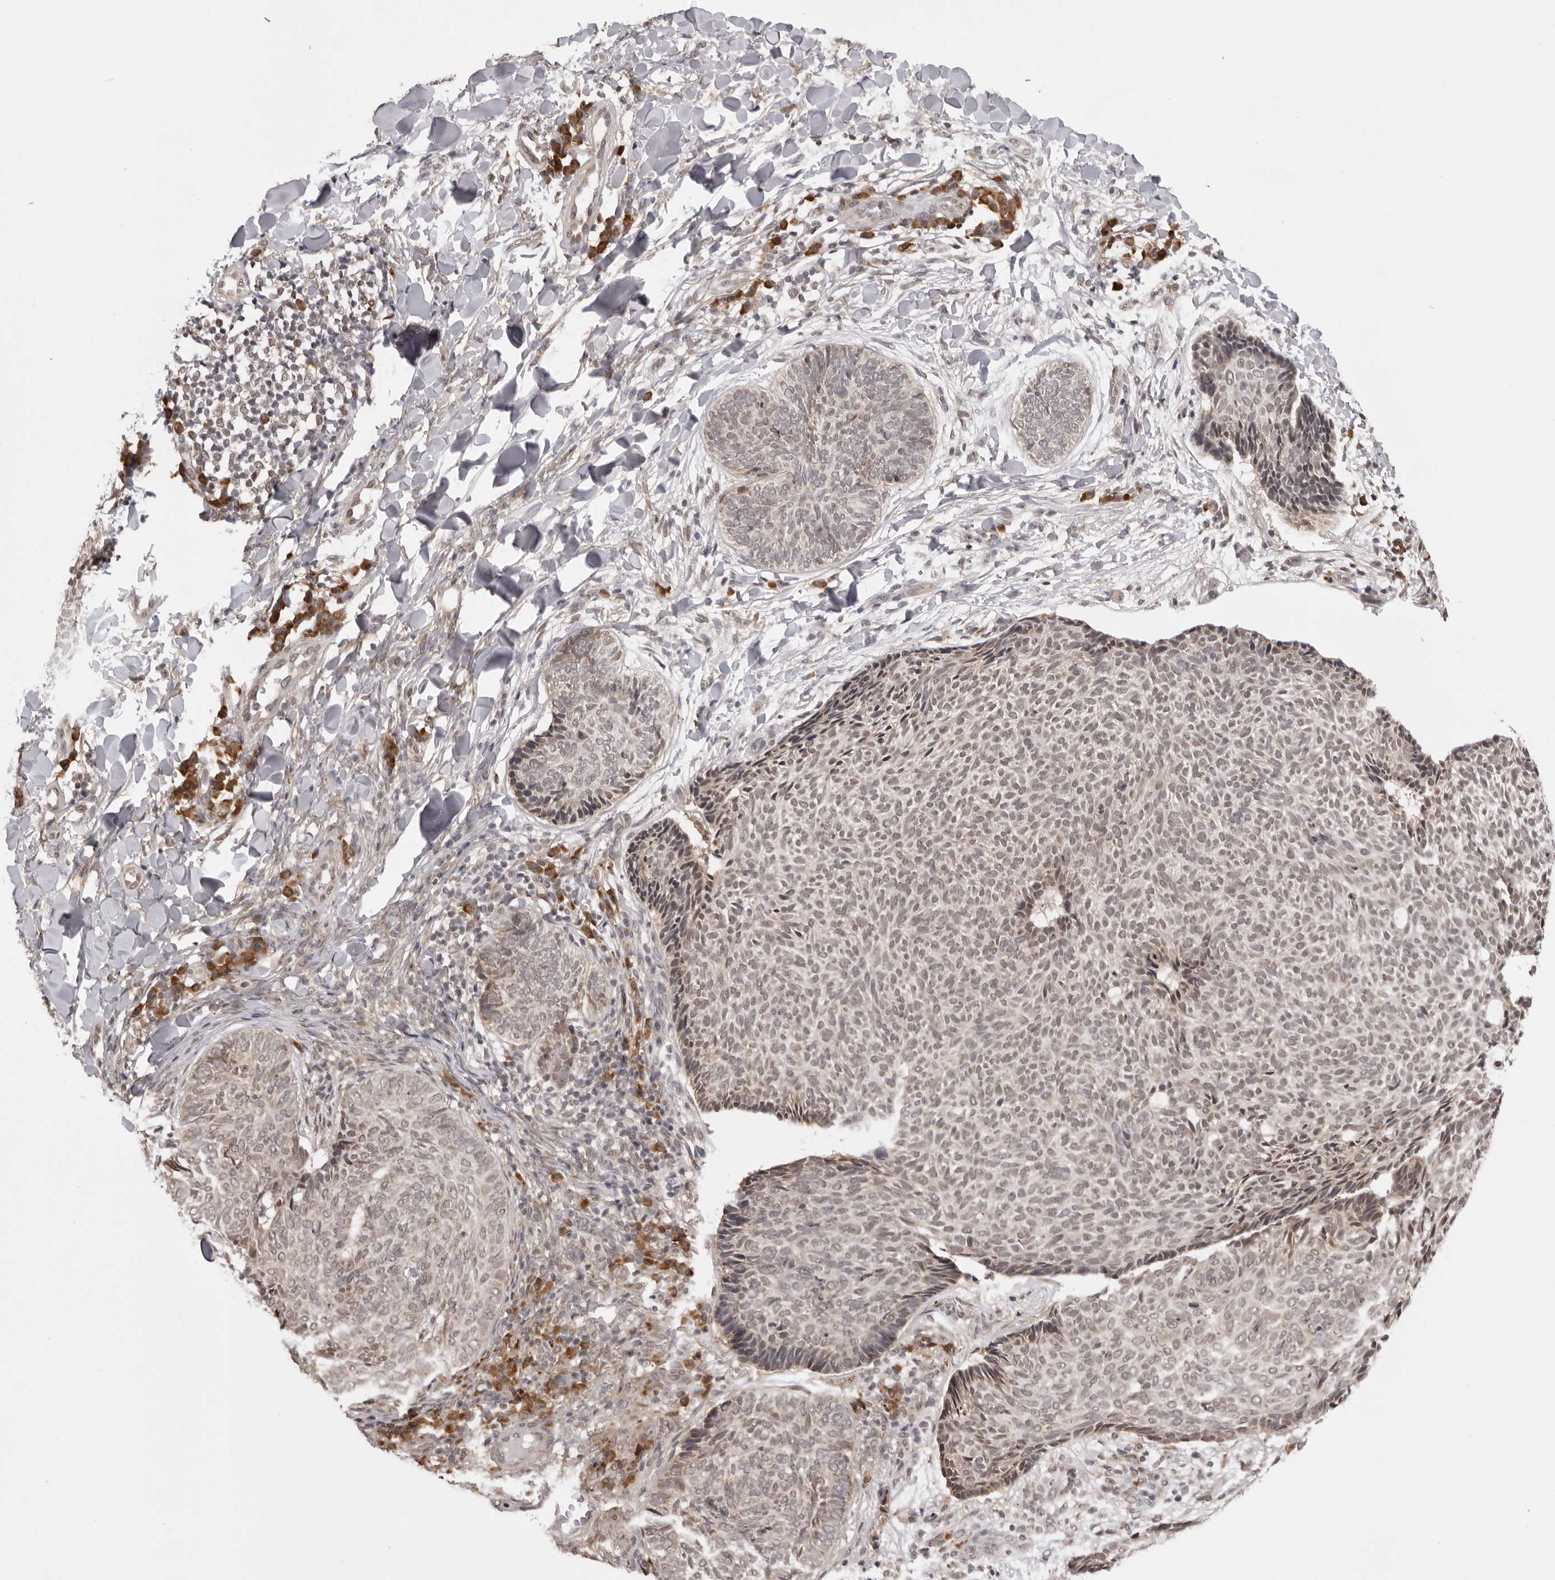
{"staining": {"intensity": "weak", "quantity": "25%-75%", "location": "nuclear"}, "tissue": "skin cancer", "cell_type": "Tumor cells", "image_type": "cancer", "snomed": [{"axis": "morphology", "description": "Normal tissue, NOS"}, {"axis": "morphology", "description": "Basal cell carcinoma"}, {"axis": "topography", "description": "Skin"}], "caption": "Basal cell carcinoma (skin) stained for a protein demonstrates weak nuclear positivity in tumor cells.", "gene": "ZC3H11A", "patient": {"sex": "male", "age": 50}}